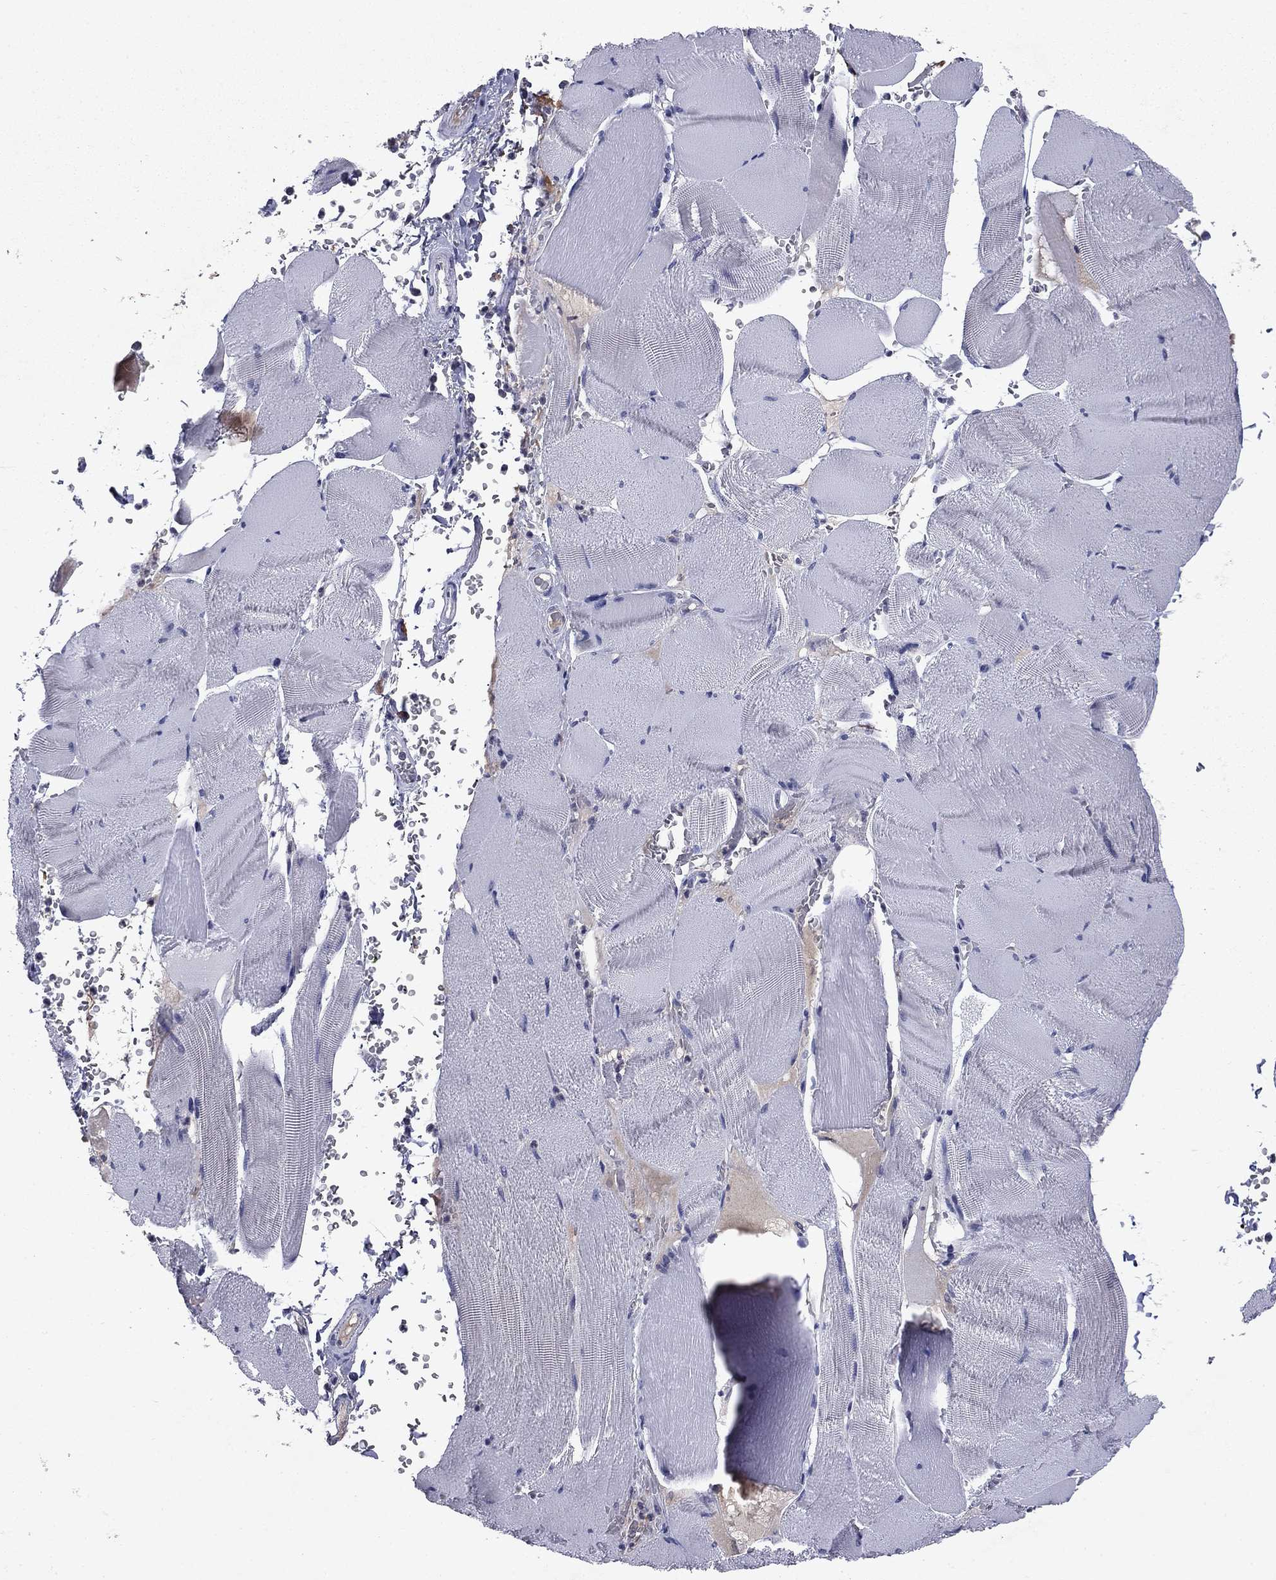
{"staining": {"intensity": "negative", "quantity": "none", "location": "none"}, "tissue": "skeletal muscle", "cell_type": "Myocytes", "image_type": "normal", "snomed": [{"axis": "morphology", "description": "Normal tissue, NOS"}, {"axis": "topography", "description": "Skeletal muscle"}], "caption": "Protein analysis of unremarkable skeletal muscle demonstrates no significant expression in myocytes. The staining was performed using DAB (3,3'-diaminobenzidine) to visualize the protein expression in brown, while the nuclei were stained in blue with hematoxylin (Magnification: 20x).", "gene": "ECM1", "patient": {"sex": "male", "age": 56}}